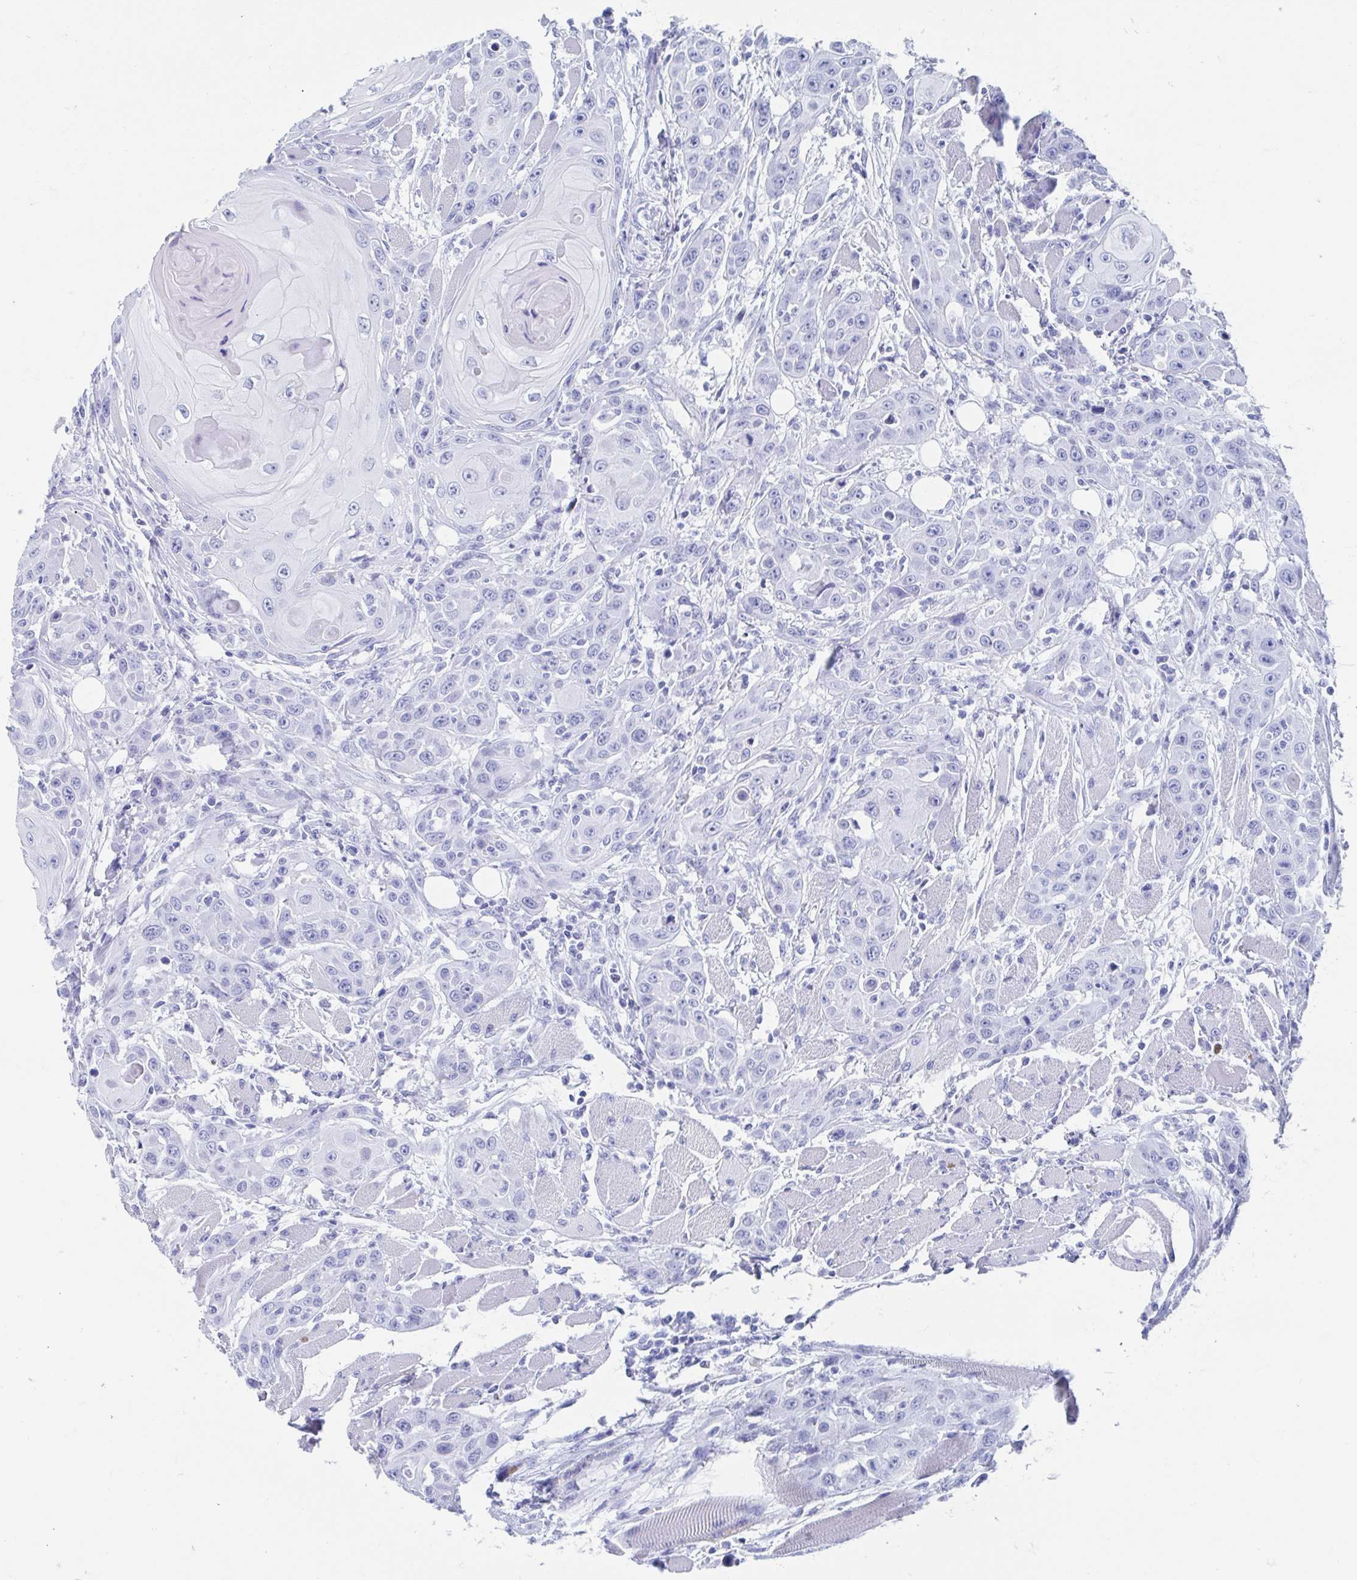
{"staining": {"intensity": "negative", "quantity": "none", "location": "none"}, "tissue": "head and neck cancer", "cell_type": "Tumor cells", "image_type": "cancer", "snomed": [{"axis": "morphology", "description": "Squamous cell carcinoma, NOS"}, {"axis": "topography", "description": "Head-Neck"}], "caption": "An image of squamous cell carcinoma (head and neck) stained for a protein displays no brown staining in tumor cells.", "gene": "HDGFL1", "patient": {"sex": "female", "age": 80}}